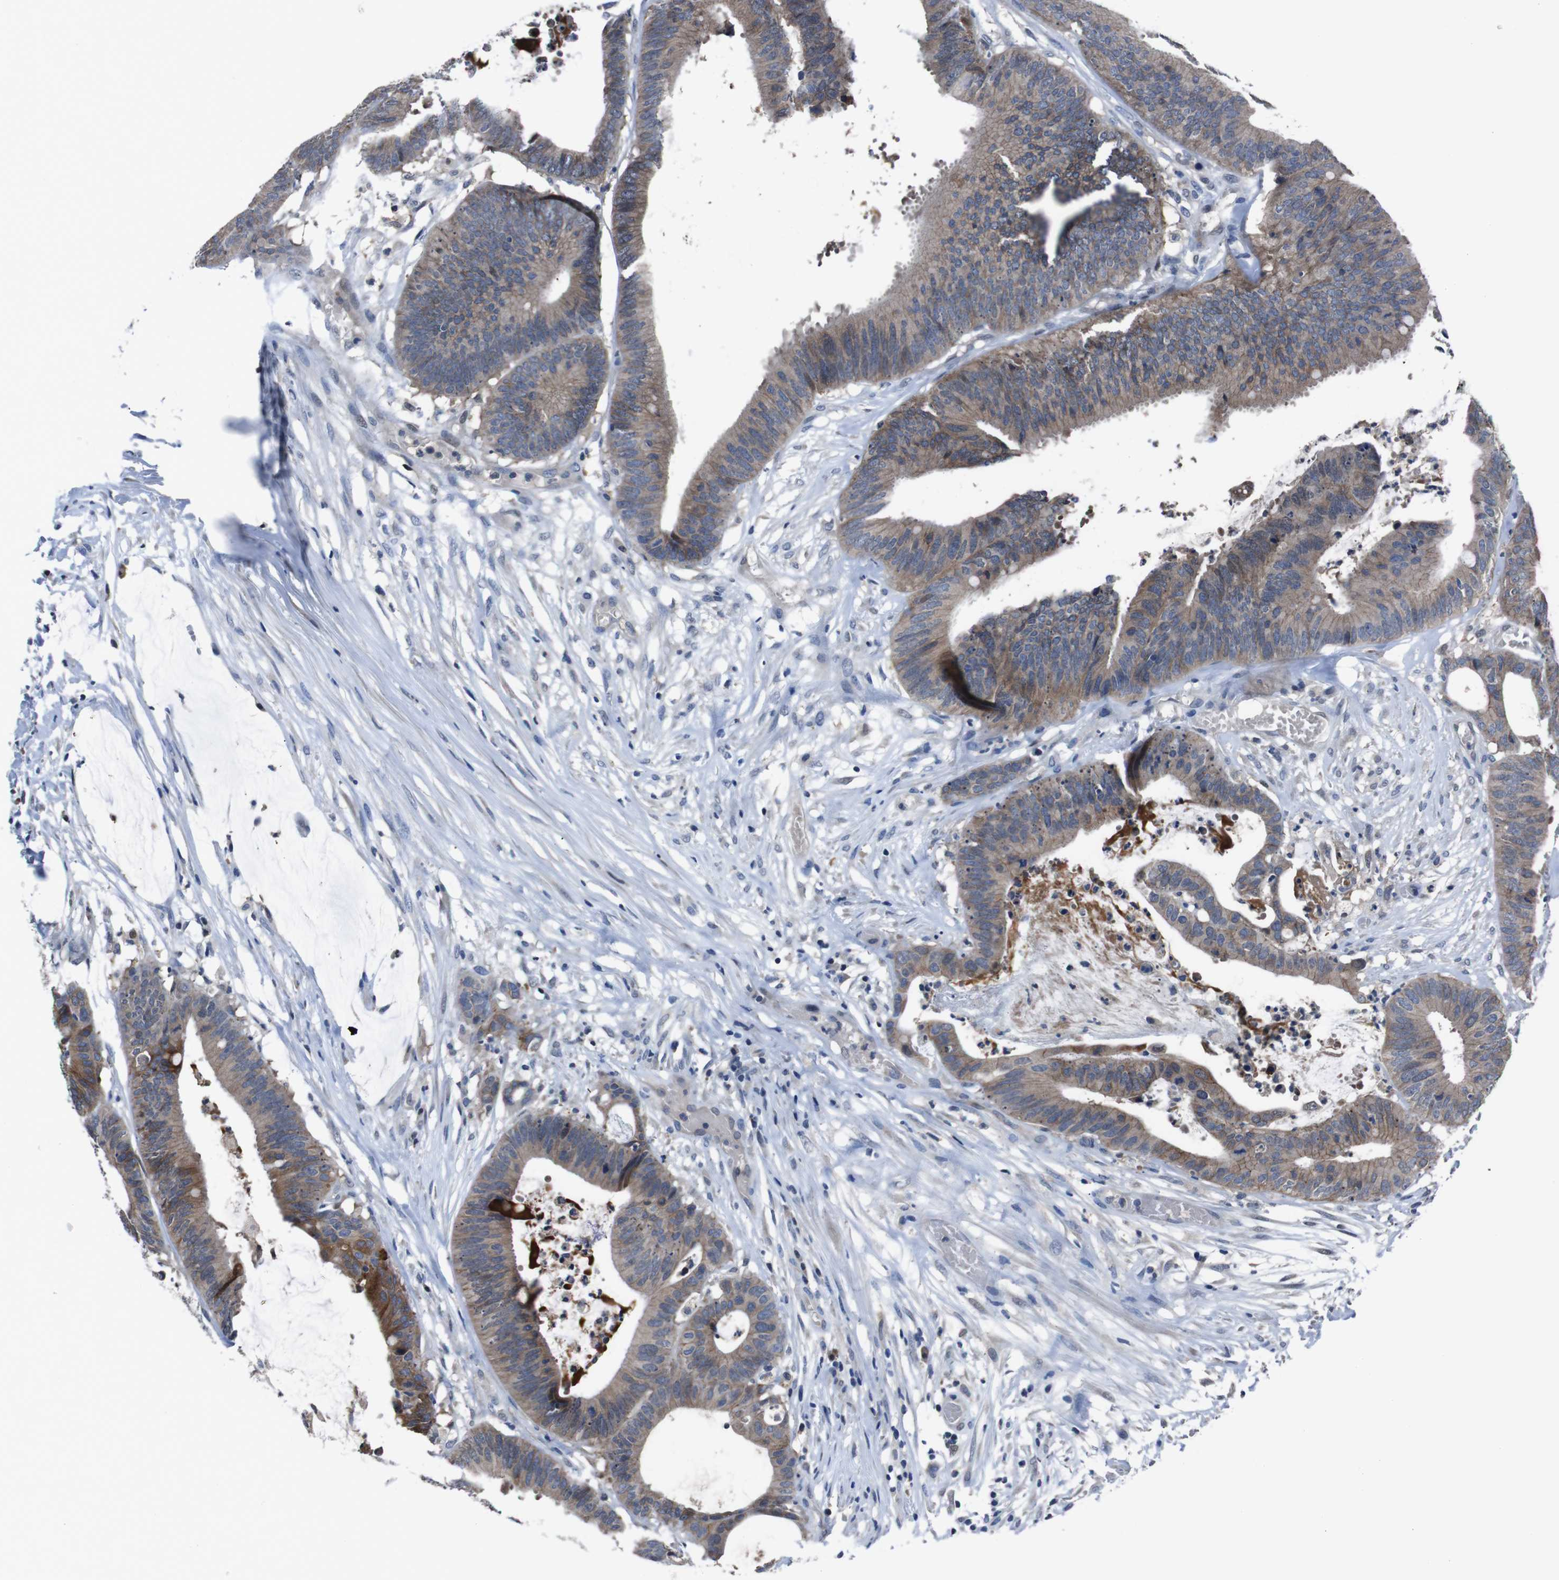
{"staining": {"intensity": "moderate", "quantity": ">75%", "location": "cytoplasmic/membranous"}, "tissue": "colorectal cancer", "cell_type": "Tumor cells", "image_type": "cancer", "snomed": [{"axis": "morphology", "description": "Adenocarcinoma, NOS"}, {"axis": "topography", "description": "Rectum"}], "caption": "Protein staining of adenocarcinoma (colorectal) tissue exhibits moderate cytoplasmic/membranous staining in about >75% of tumor cells. The staining is performed using DAB (3,3'-diaminobenzidine) brown chromogen to label protein expression. The nuclei are counter-stained blue using hematoxylin.", "gene": "SEMA4B", "patient": {"sex": "female", "age": 66}}